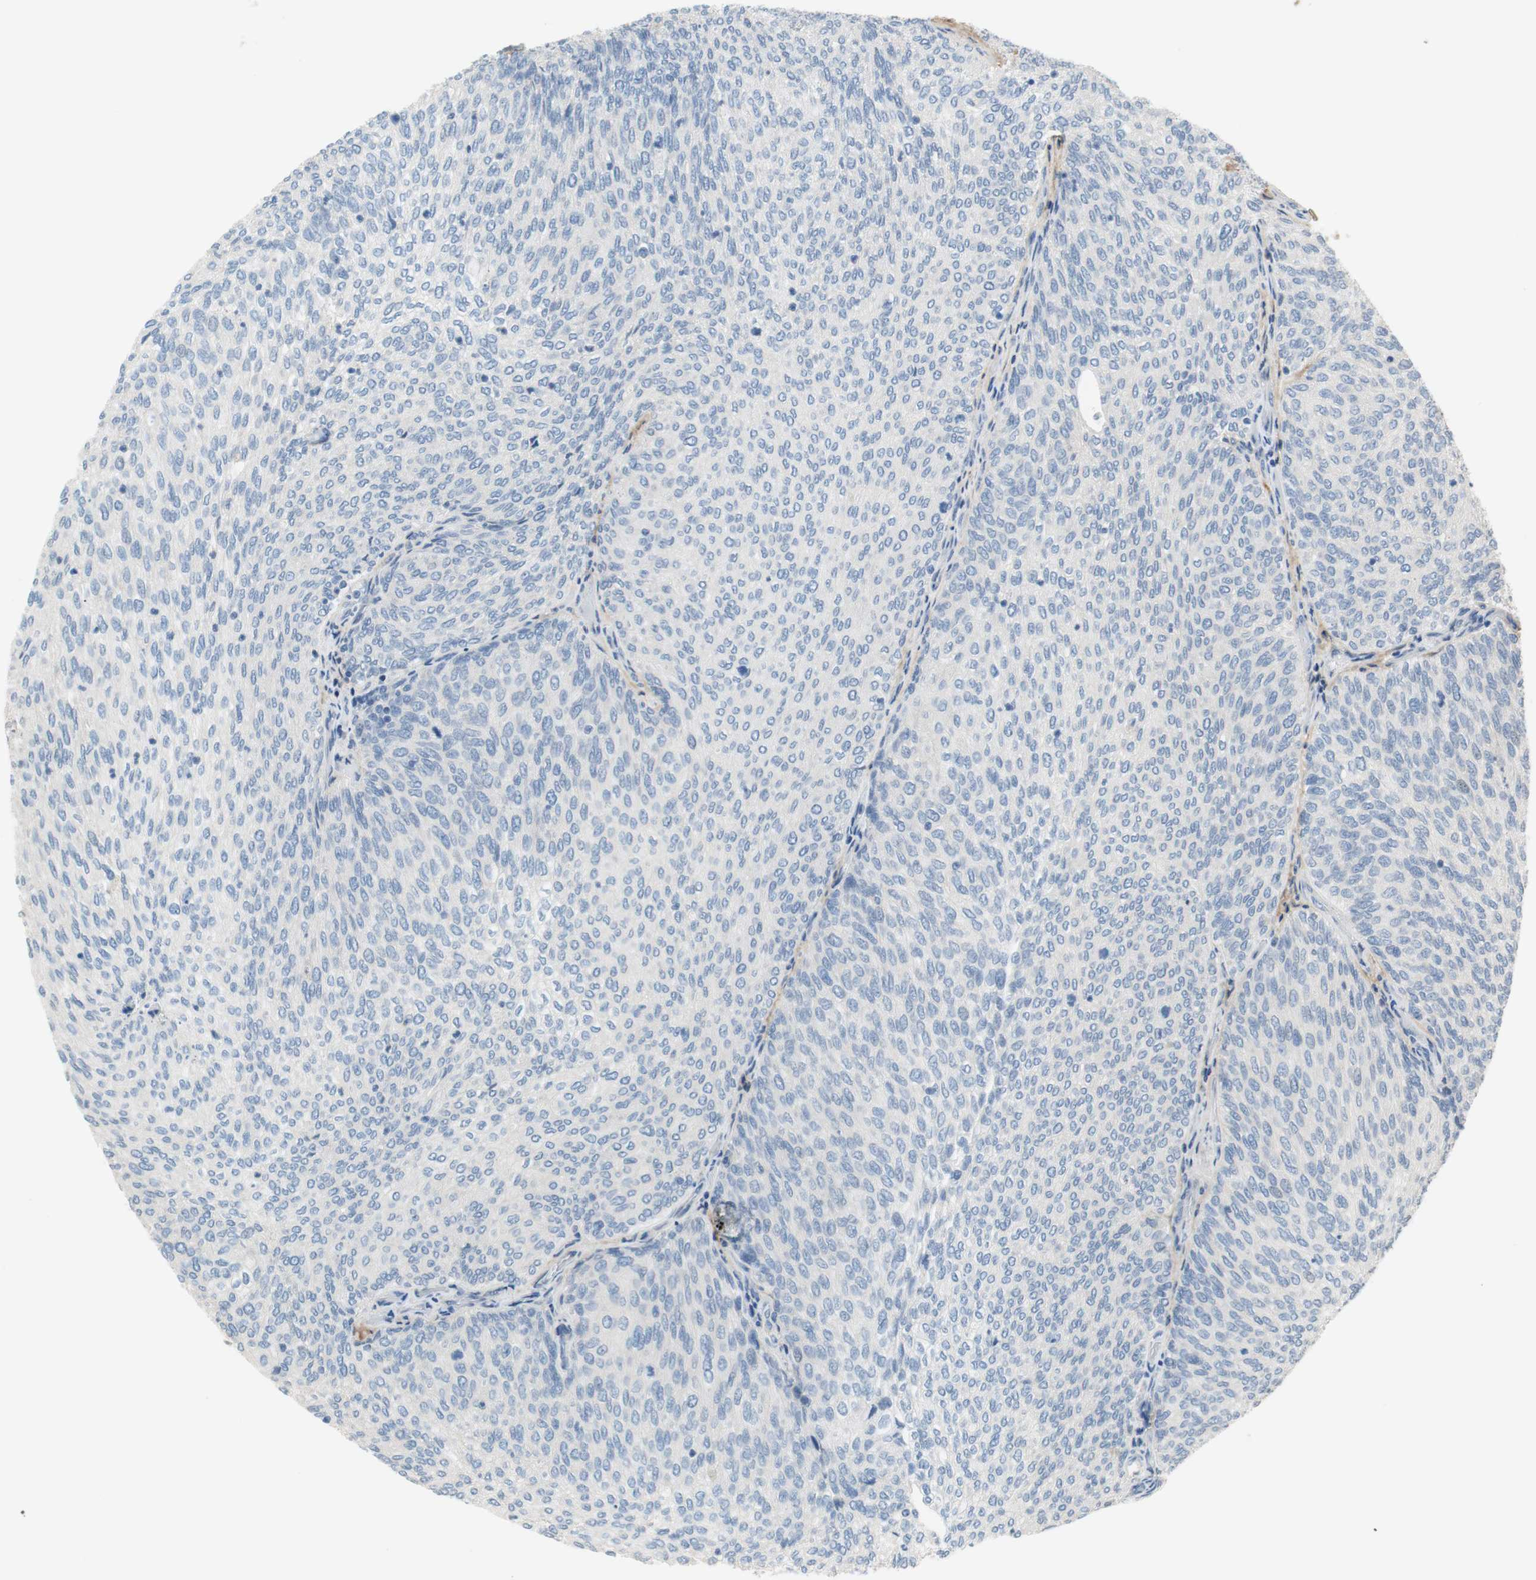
{"staining": {"intensity": "negative", "quantity": "none", "location": "none"}, "tissue": "urothelial cancer", "cell_type": "Tumor cells", "image_type": "cancer", "snomed": [{"axis": "morphology", "description": "Urothelial carcinoma, Low grade"}, {"axis": "topography", "description": "Urinary bladder"}], "caption": "DAB immunohistochemical staining of urothelial carcinoma (low-grade) exhibits no significant expression in tumor cells.", "gene": "COL12A1", "patient": {"sex": "female", "age": 79}}